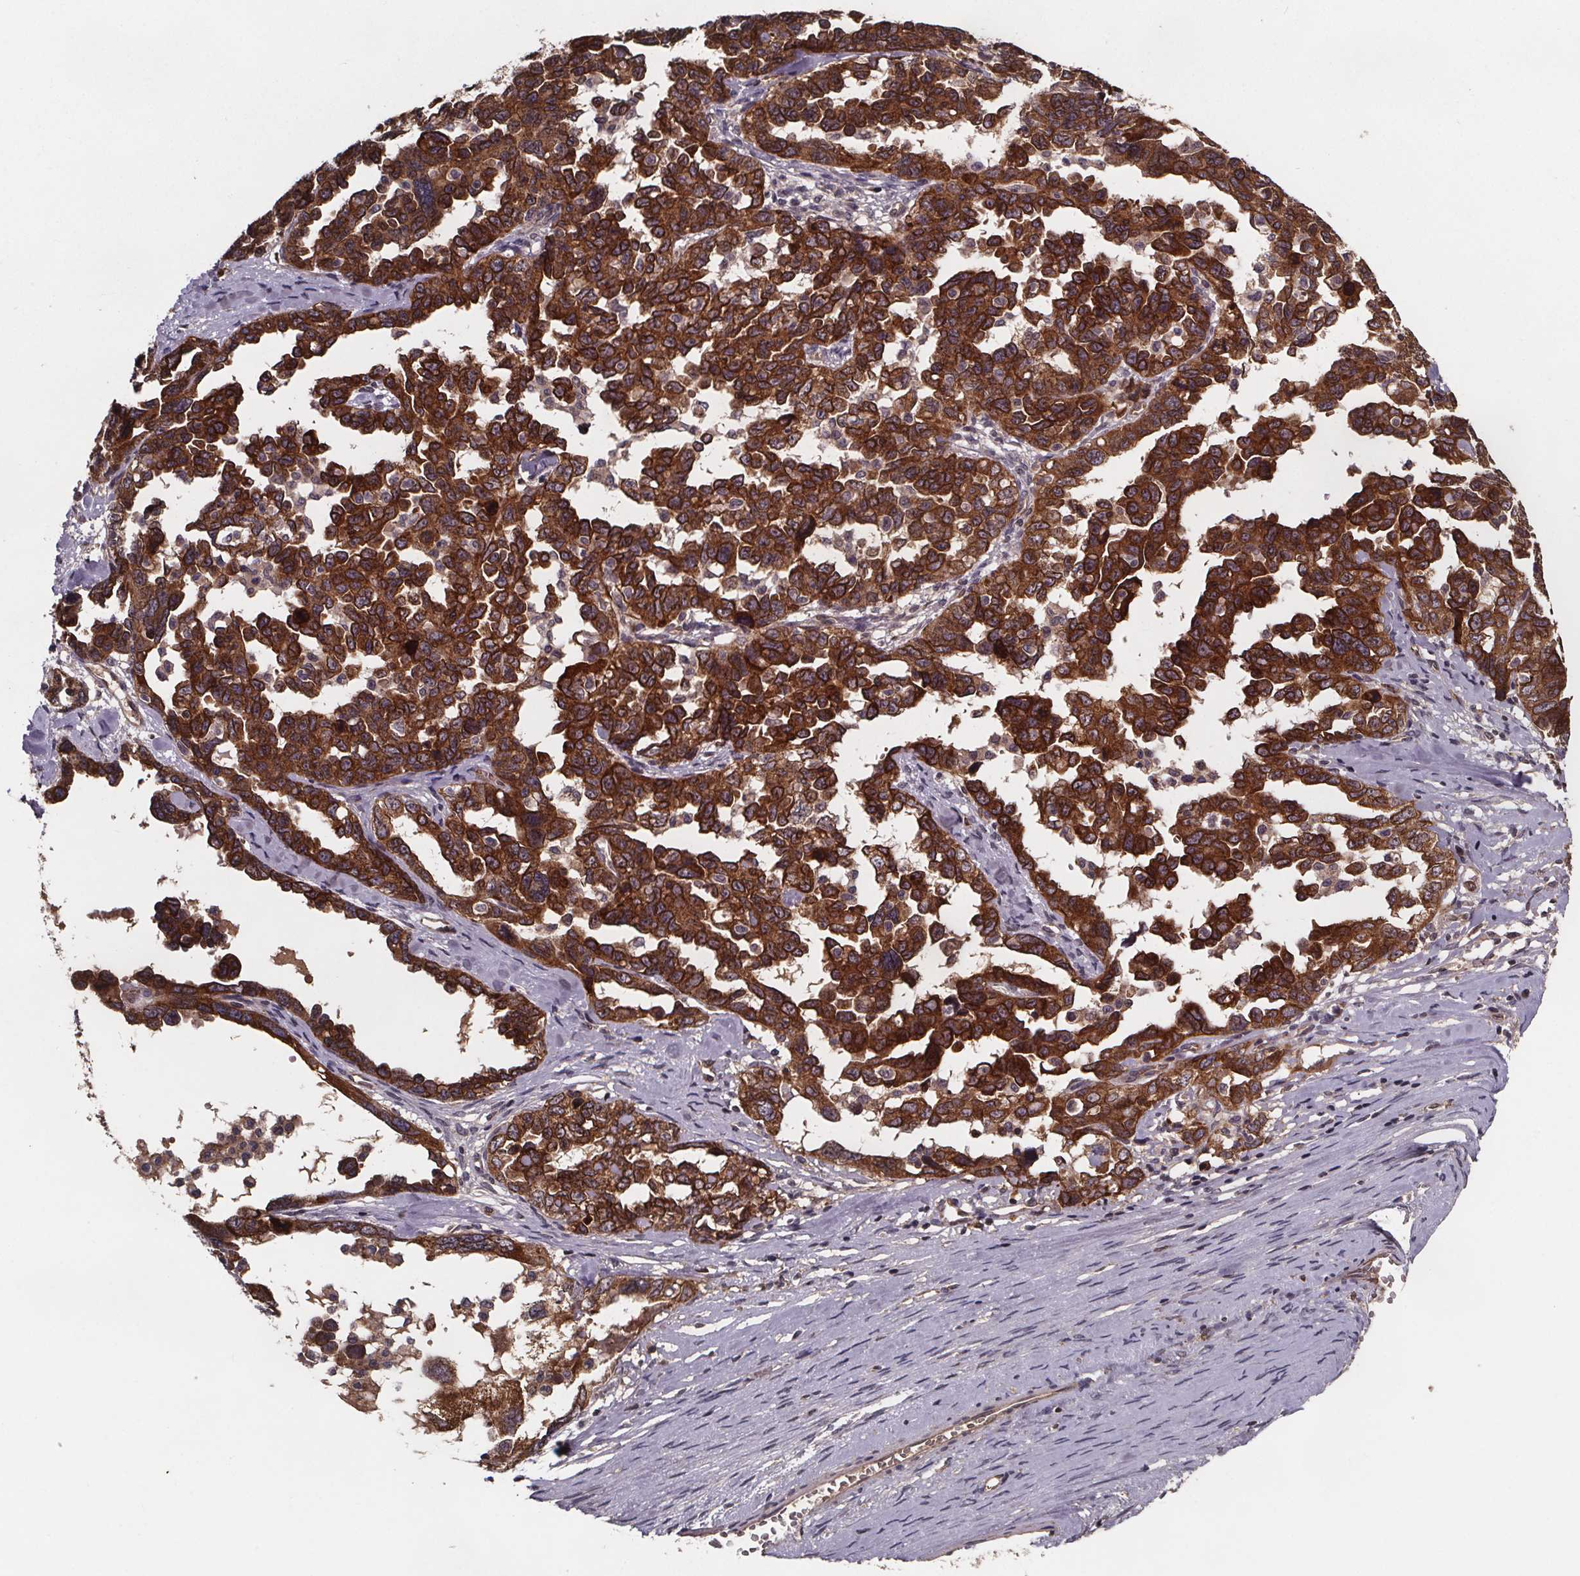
{"staining": {"intensity": "strong", "quantity": ">75%", "location": "cytoplasmic/membranous"}, "tissue": "ovarian cancer", "cell_type": "Tumor cells", "image_type": "cancer", "snomed": [{"axis": "morphology", "description": "Cystadenocarcinoma, serous, NOS"}, {"axis": "topography", "description": "Ovary"}], "caption": "Strong cytoplasmic/membranous positivity is identified in approximately >75% of tumor cells in ovarian cancer.", "gene": "FASTKD3", "patient": {"sex": "female", "age": 69}}